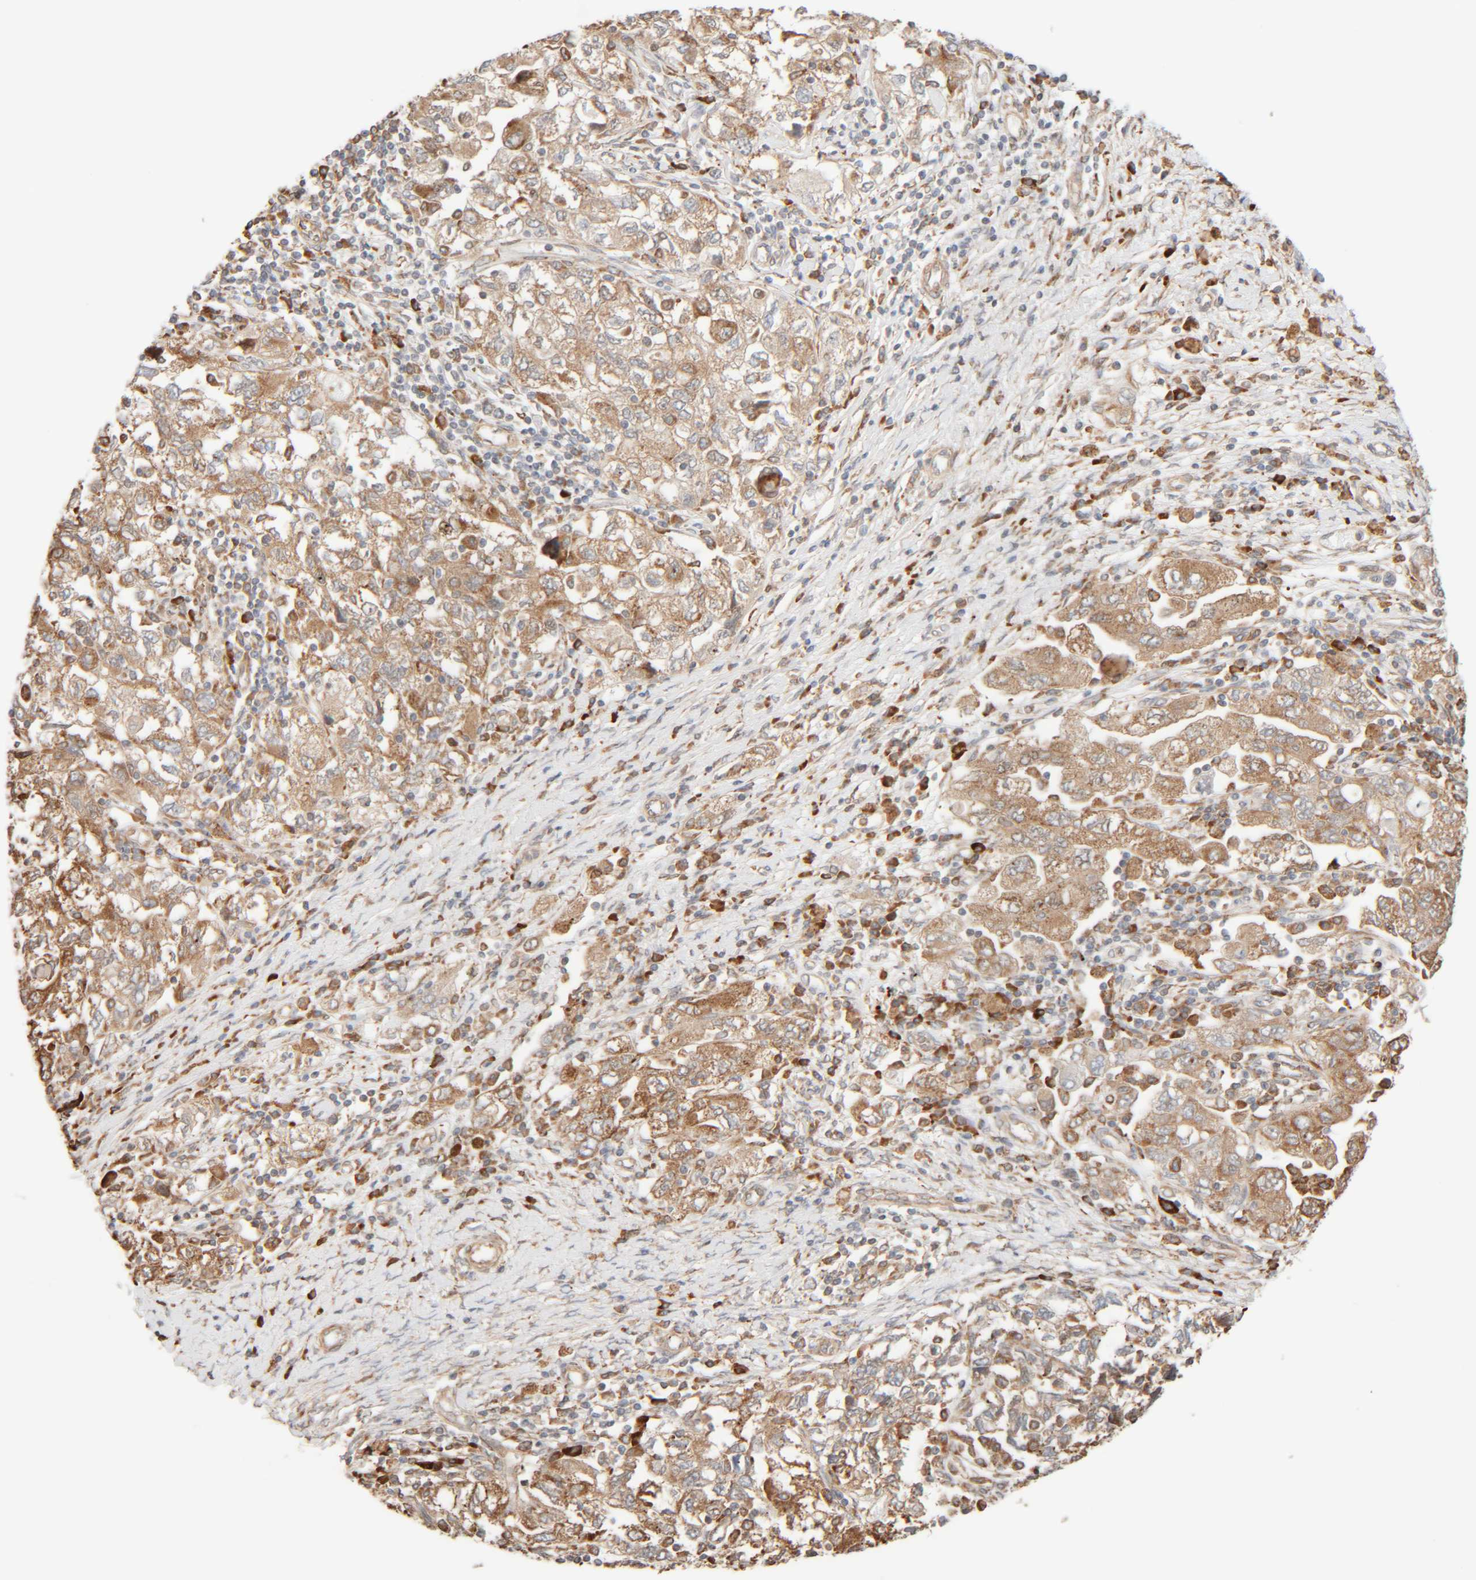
{"staining": {"intensity": "moderate", "quantity": ">75%", "location": "cytoplasmic/membranous"}, "tissue": "ovarian cancer", "cell_type": "Tumor cells", "image_type": "cancer", "snomed": [{"axis": "morphology", "description": "Carcinoma, NOS"}, {"axis": "morphology", "description": "Cystadenocarcinoma, serous, NOS"}, {"axis": "topography", "description": "Ovary"}], "caption": "Immunohistochemical staining of human serous cystadenocarcinoma (ovarian) displays medium levels of moderate cytoplasmic/membranous expression in about >75% of tumor cells. Nuclei are stained in blue.", "gene": "INTS1", "patient": {"sex": "female", "age": 69}}